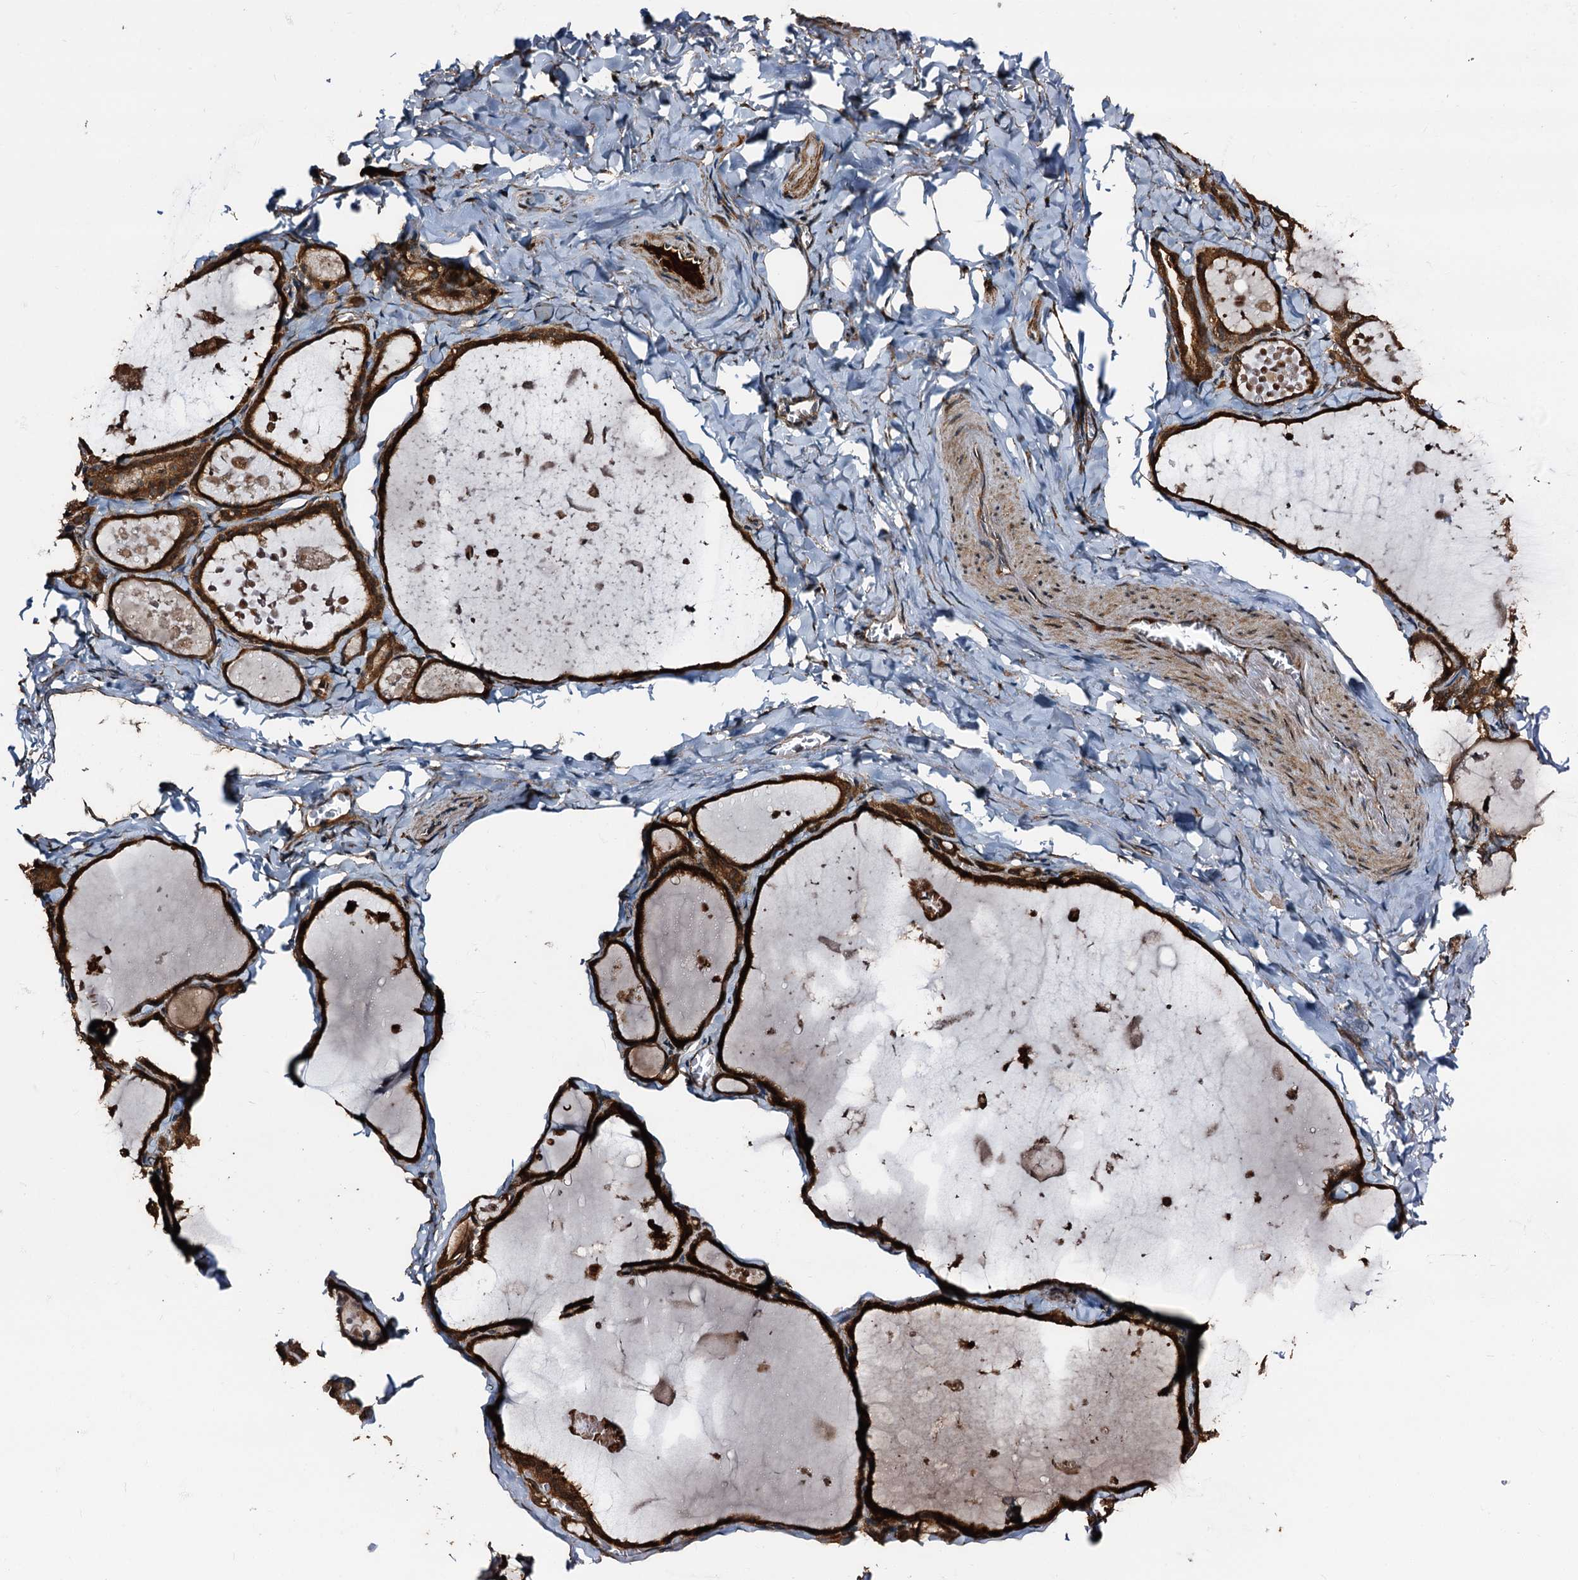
{"staining": {"intensity": "strong", "quantity": ">75%", "location": "cytoplasmic/membranous"}, "tissue": "thyroid gland", "cell_type": "Glandular cells", "image_type": "normal", "snomed": [{"axis": "morphology", "description": "Normal tissue, NOS"}, {"axis": "topography", "description": "Thyroid gland"}], "caption": "Thyroid gland stained with a brown dye demonstrates strong cytoplasmic/membranous positive positivity in about >75% of glandular cells.", "gene": "PEX5", "patient": {"sex": "male", "age": 56}}